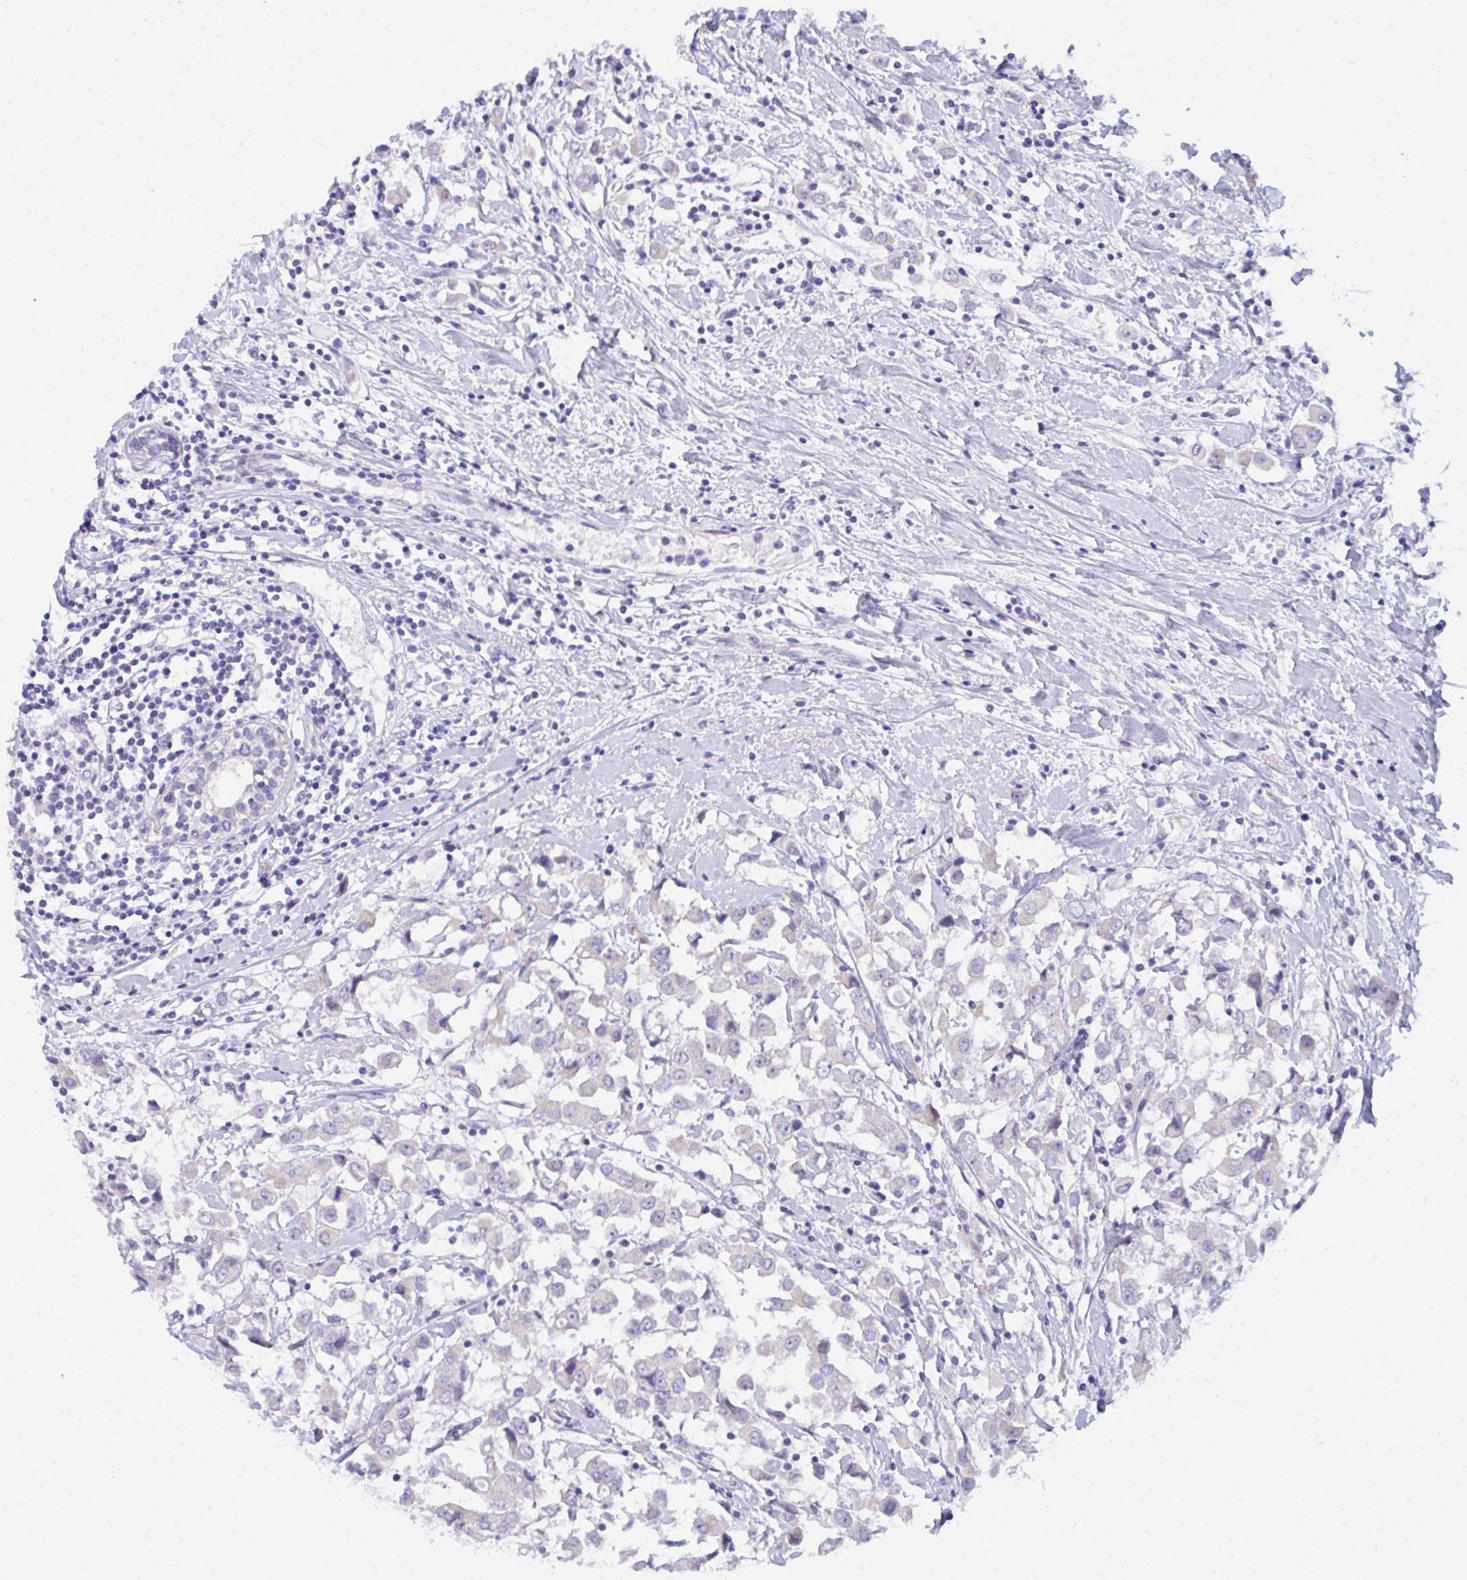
{"staining": {"intensity": "negative", "quantity": "none", "location": "none"}, "tissue": "breast cancer", "cell_type": "Tumor cells", "image_type": "cancer", "snomed": [{"axis": "morphology", "description": "Duct carcinoma"}, {"axis": "topography", "description": "Breast"}], "caption": "IHC of breast intraductal carcinoma displays no positivity in tumor cells. Nuclei are stained in blue.", "gene": "CEP170B", "patient": {"sex": "female", "age": 61}}